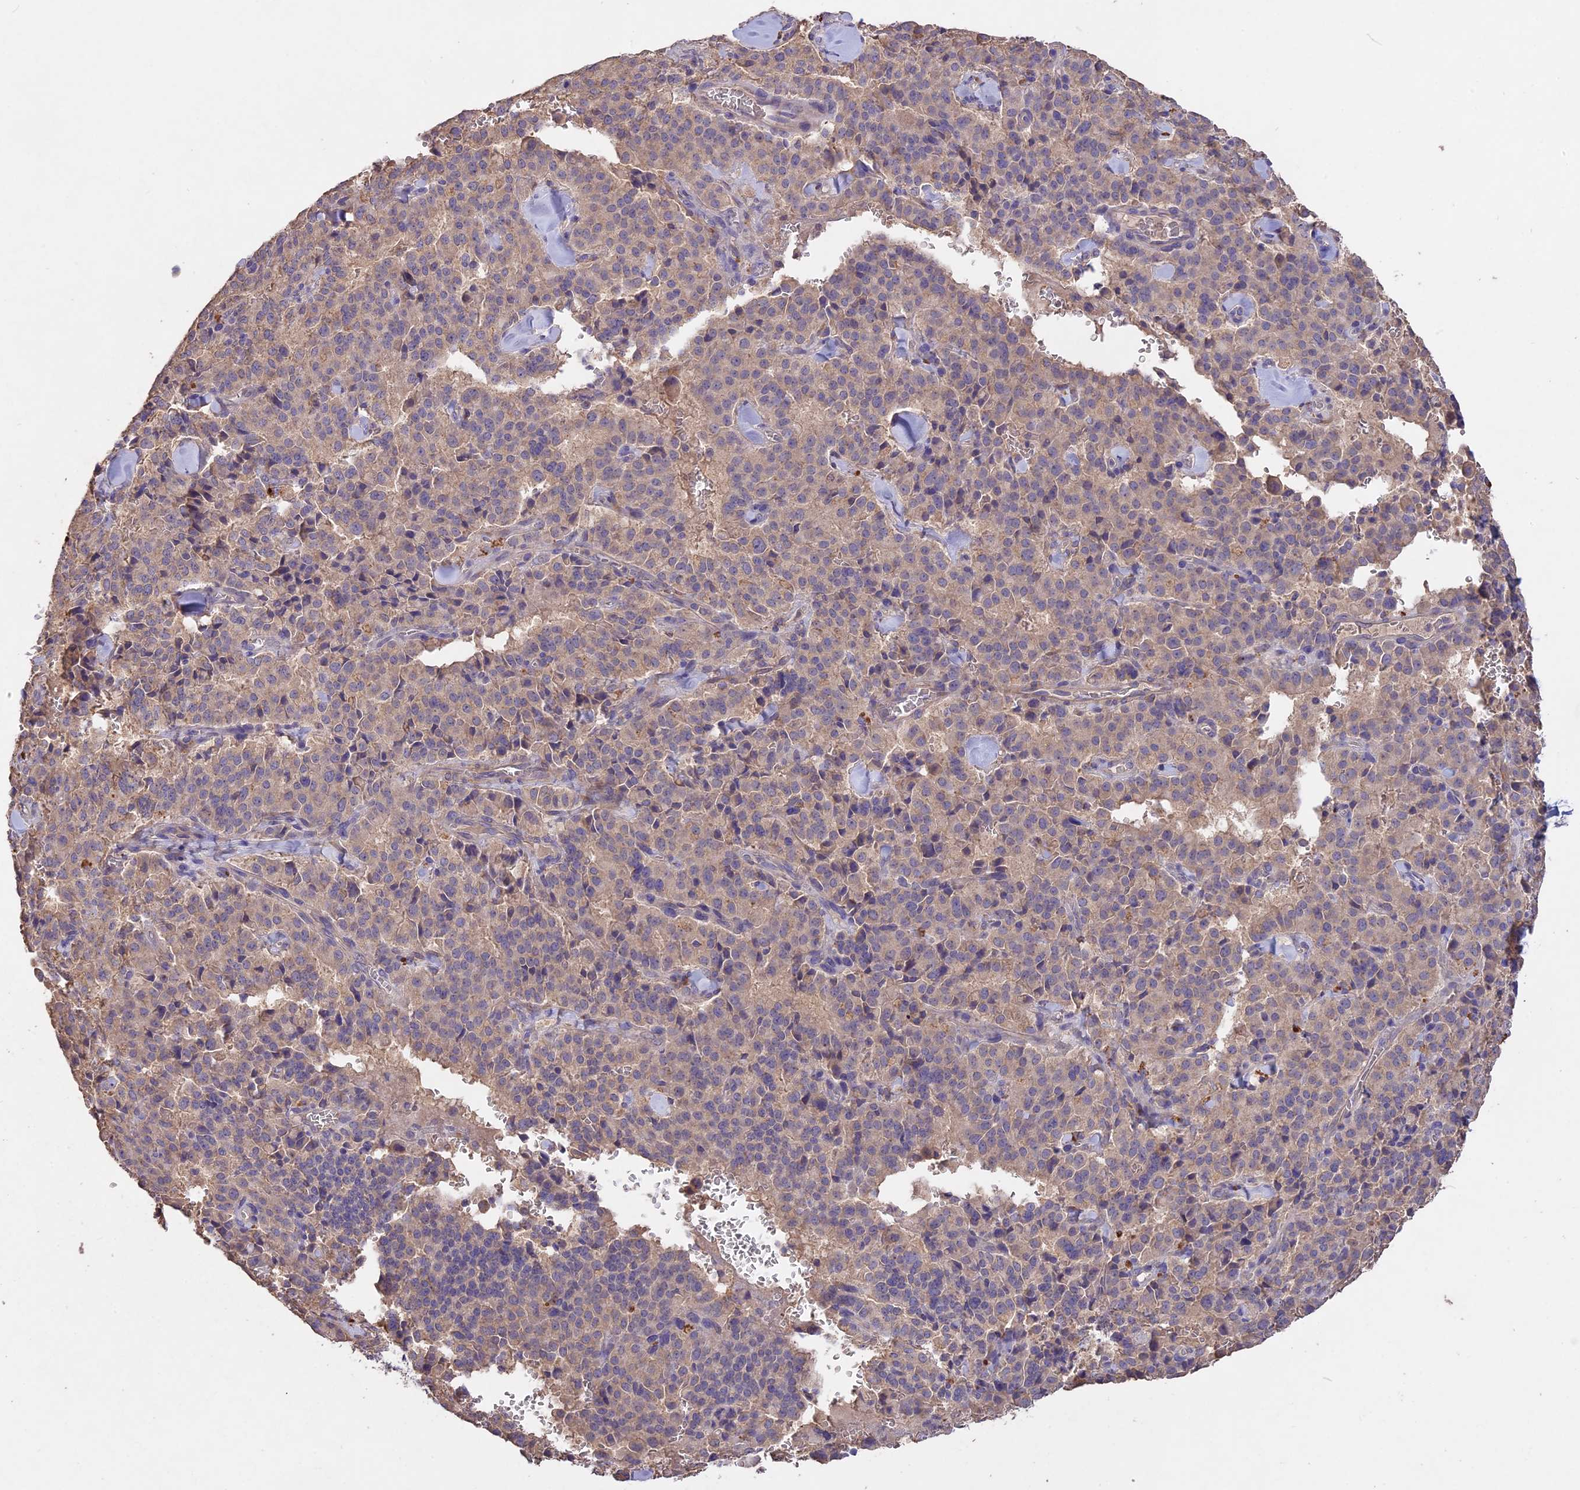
{"staining": {"intensity": "weak", "quantity": "25%-75%", "location": "cytoplasmic/membranous"}, "tissue": "pancreatic cancer", "cell_type": "Tumor cells", "image_type": "cancer", "snomed": [{"axis": "morphology", "description": "Adenocarcinoma, NOS"}, {"axis": "topography", "description": "Pancreas"}], "caption": "Protein staining by immunohistochemistry (IHC) demonstrates weak cytoplasmic/membranous expression in about 25%-75% of tumor cells in pancreatic cancer (adenocarcinoma).", "gene": "SLC26A4", "patient": {"sex": "male", "age": 65}}